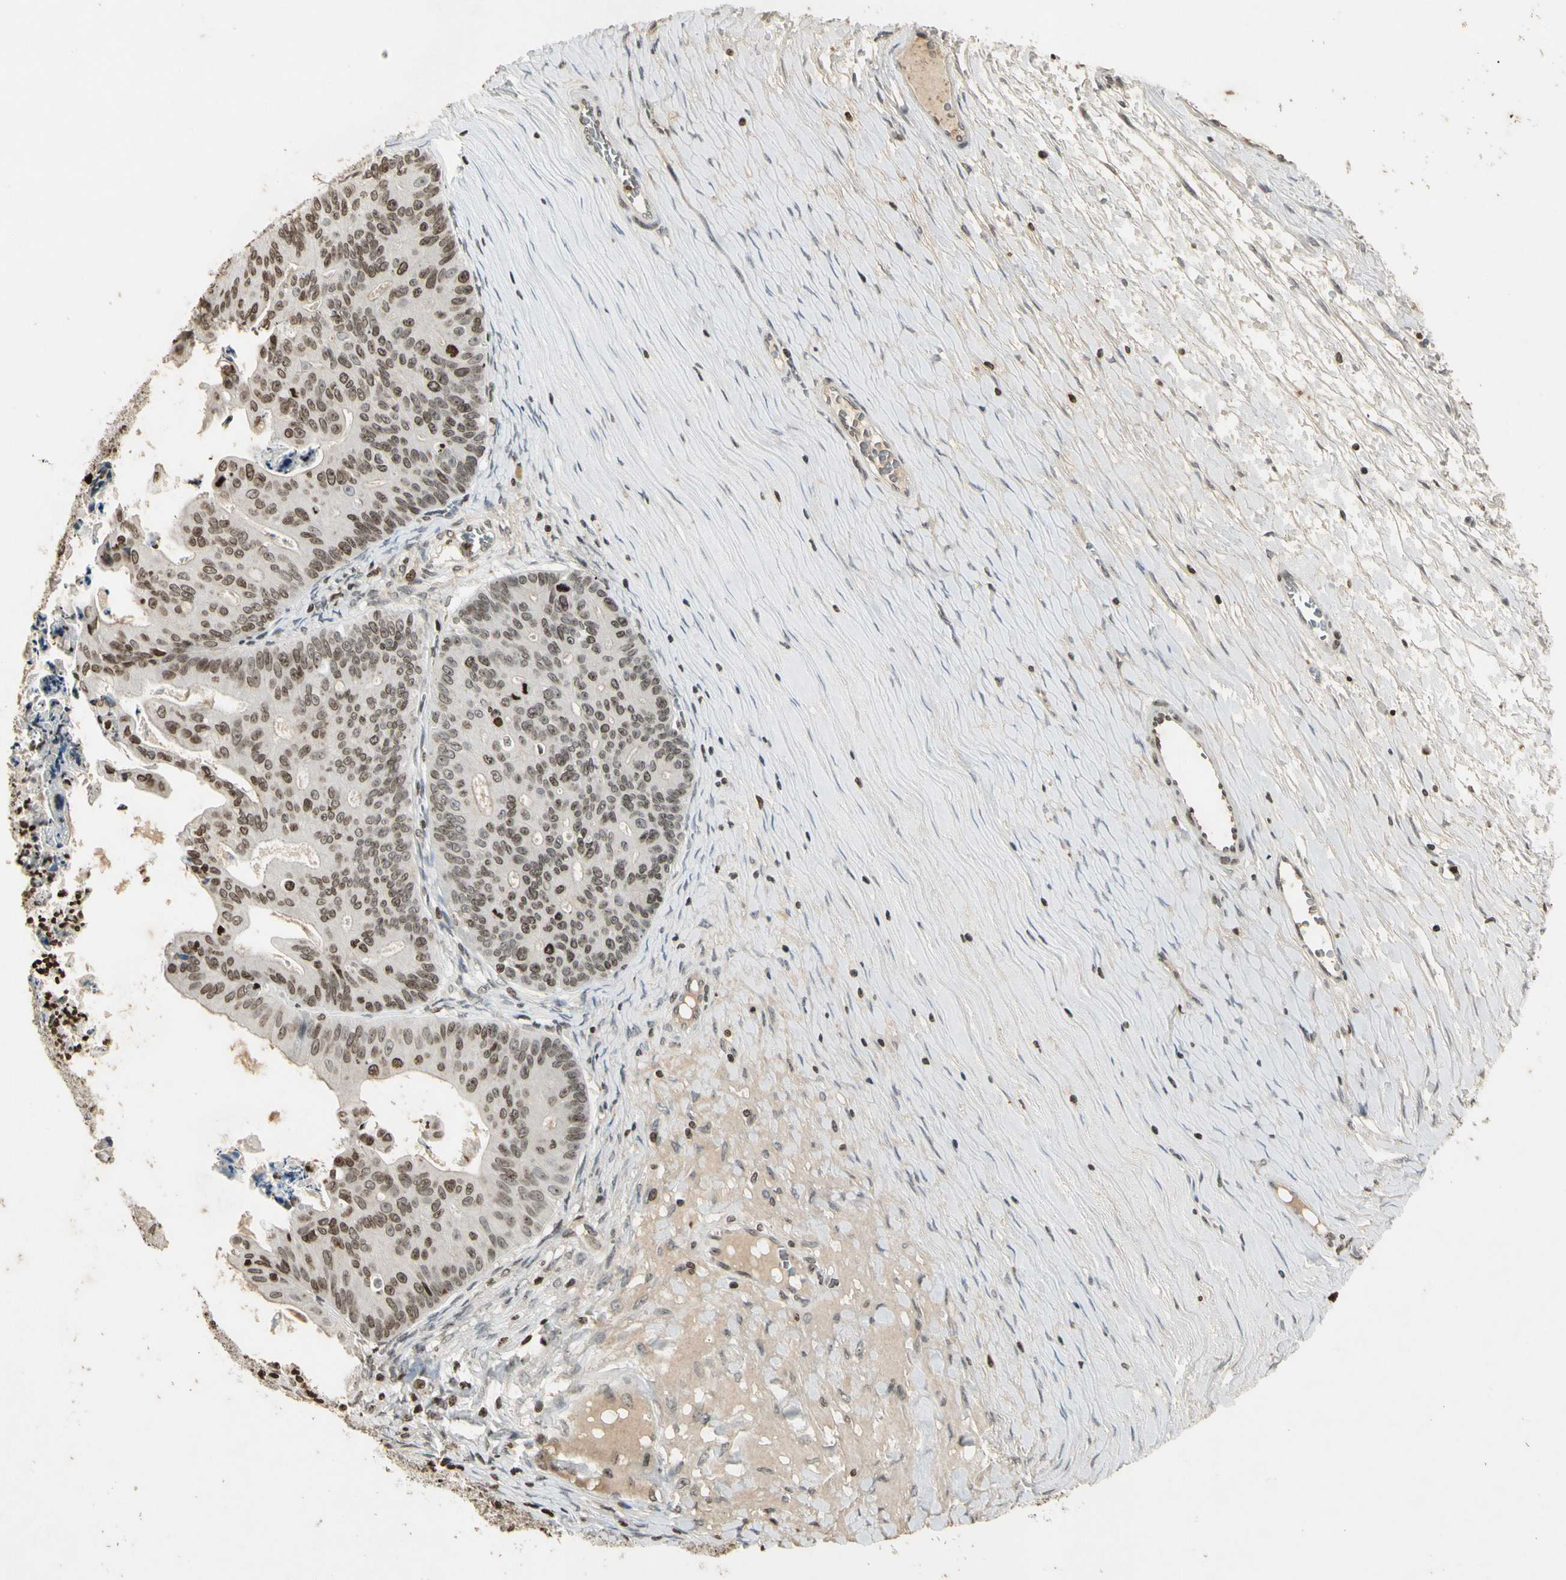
{"staining": {"intensity": "moderate", "quantity": ">75%", "location": "nuclear"}, "tissue": "ovarian cancer", "cell_type": "Tumor cells", "image_type": "cancer", "snomed": [{"axis": "morphology", "description": "Cystadenocarcinoma, mucinous, NOS"}, {"axis": "topography", "description": "Ovary"}], "caption": "Ovarian cancer stained for a protein (brown) exhibits moderate nuclear positive staining in about >75% of tumor cells.", "gene": "RORA", "patient": {"sex": "female", "age": 37}}